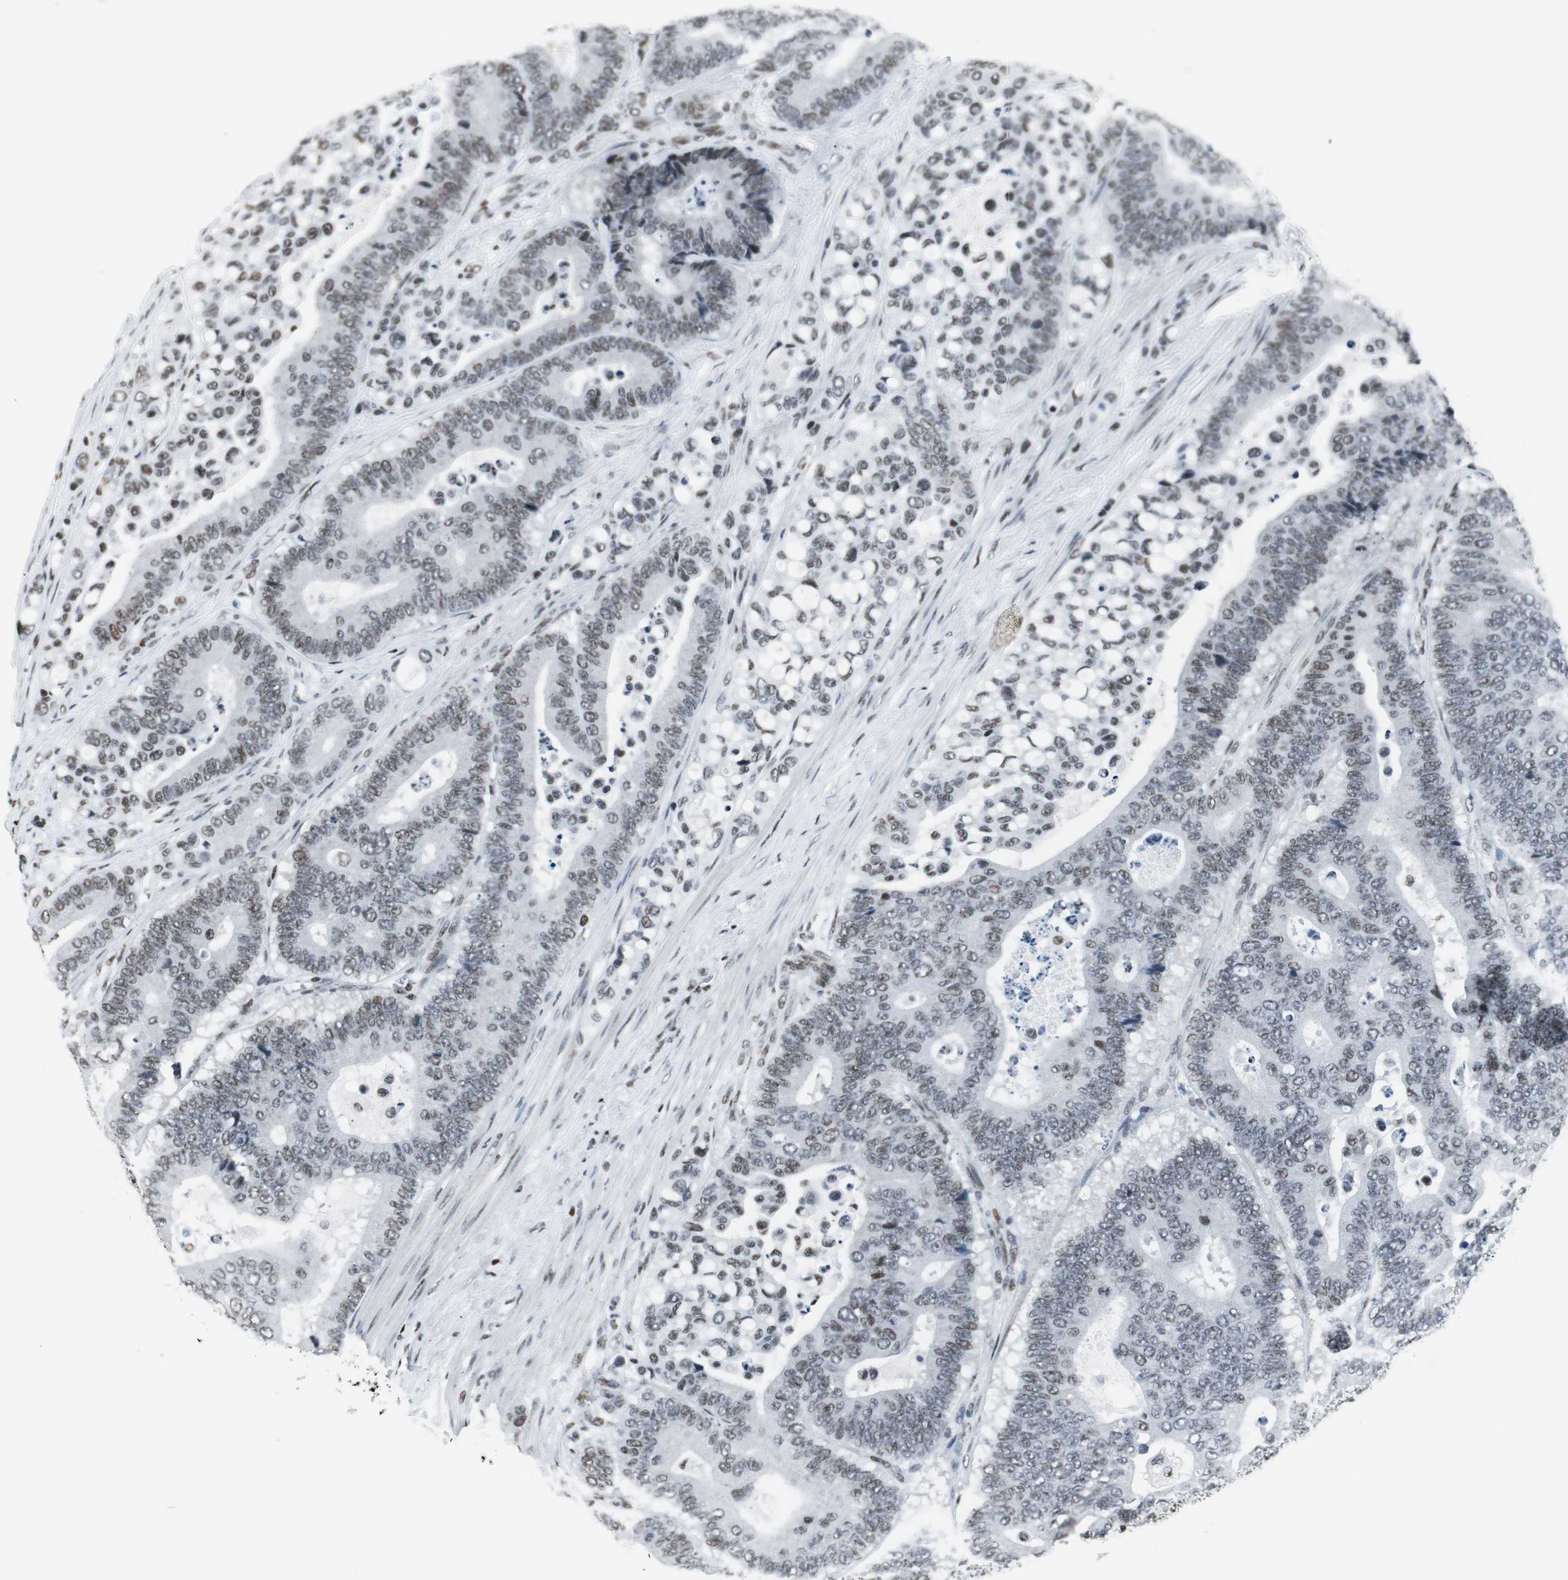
{"staining": {"intensity": "weak", "quantity": "25%-75%", "location": "nuclear"}, "tissue": "colorectal cancer", "cell_type": "Tumor cells", "image_type": "cancer", "snomed": [{"axis": "morphology", "description": "Normal tissue, NOS"}, {"axis": "morphology", "description": "Adenocarcinoma, NOS"}, {"axis": "topography", "description": "Colon"}], "caption": "Tumor cells exhibit weak nuclear positivity in about 25%-75% of cells in colorectal cancer.", "gene": "RBBP4", "patient": {"sex": "male", "age": 82}}